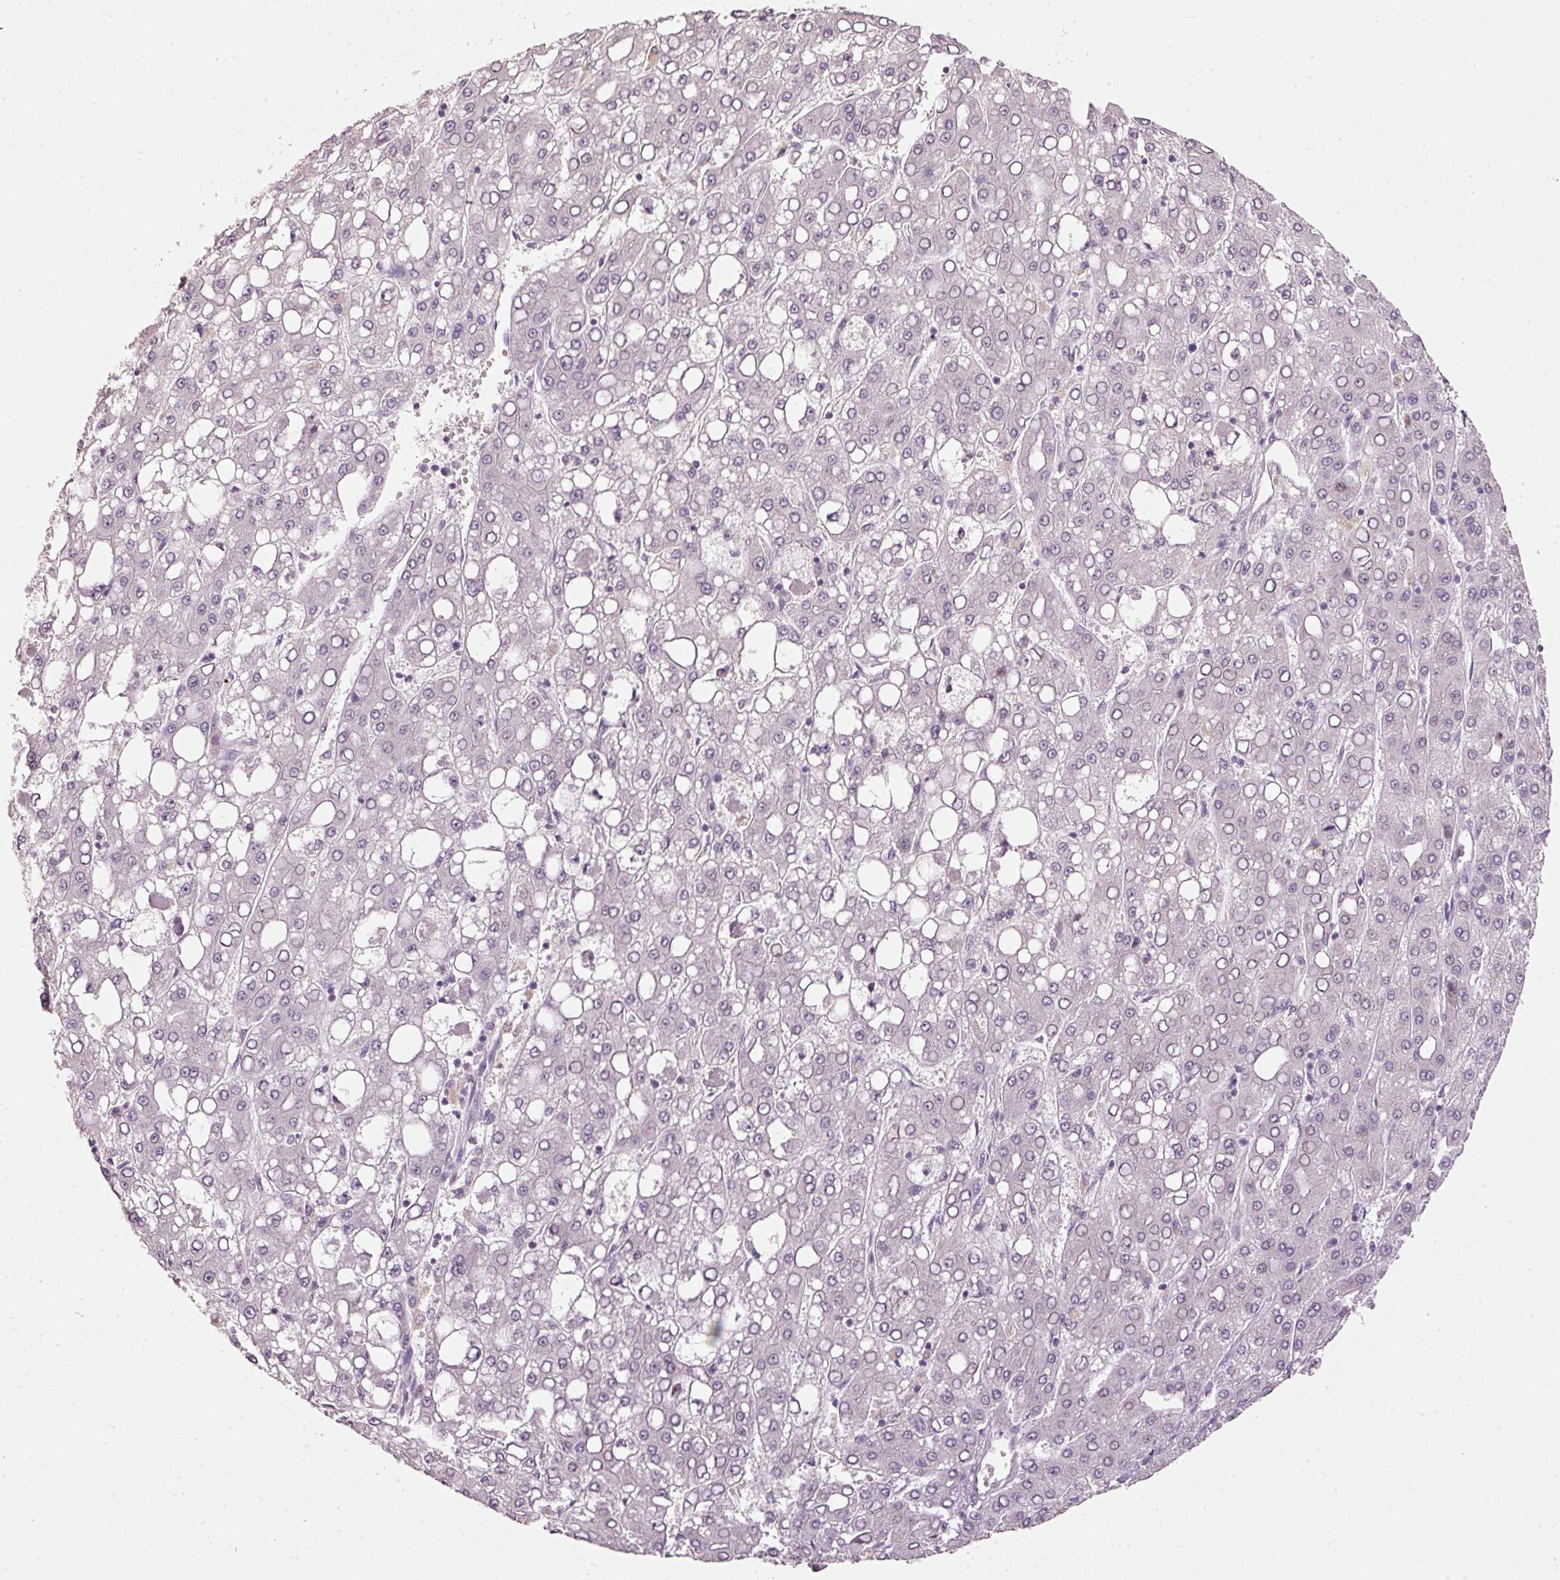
{"staining": {"intensity": "negative", "quantity": "none", "location": "none"}, "tissue": "liver cancer", "cell_type": "Tumor cells", "image_type": "cancer", "snomed": [{"axis": "morphology", "description": "Carcinoma, Hepatocellular, NOS"}, {"axis": "topography", "description": "Liver"}], "caption": "This histopathology image is of hepatocellular carcinoma (liver) stained with immunohistochemistry (IHC) to label a protein in brown with the nuclei are counter-stained blue. There is no expression in tumor cells. The staining was performed using DAB (3,3'-diaminobenzidine) to visualize the protein expression in brown, while the nuclei were stained in blue with hematoxylin (Magnification: 20x).", "gene": "TOB2", "patient": {"sex": "male", "age": 65}}